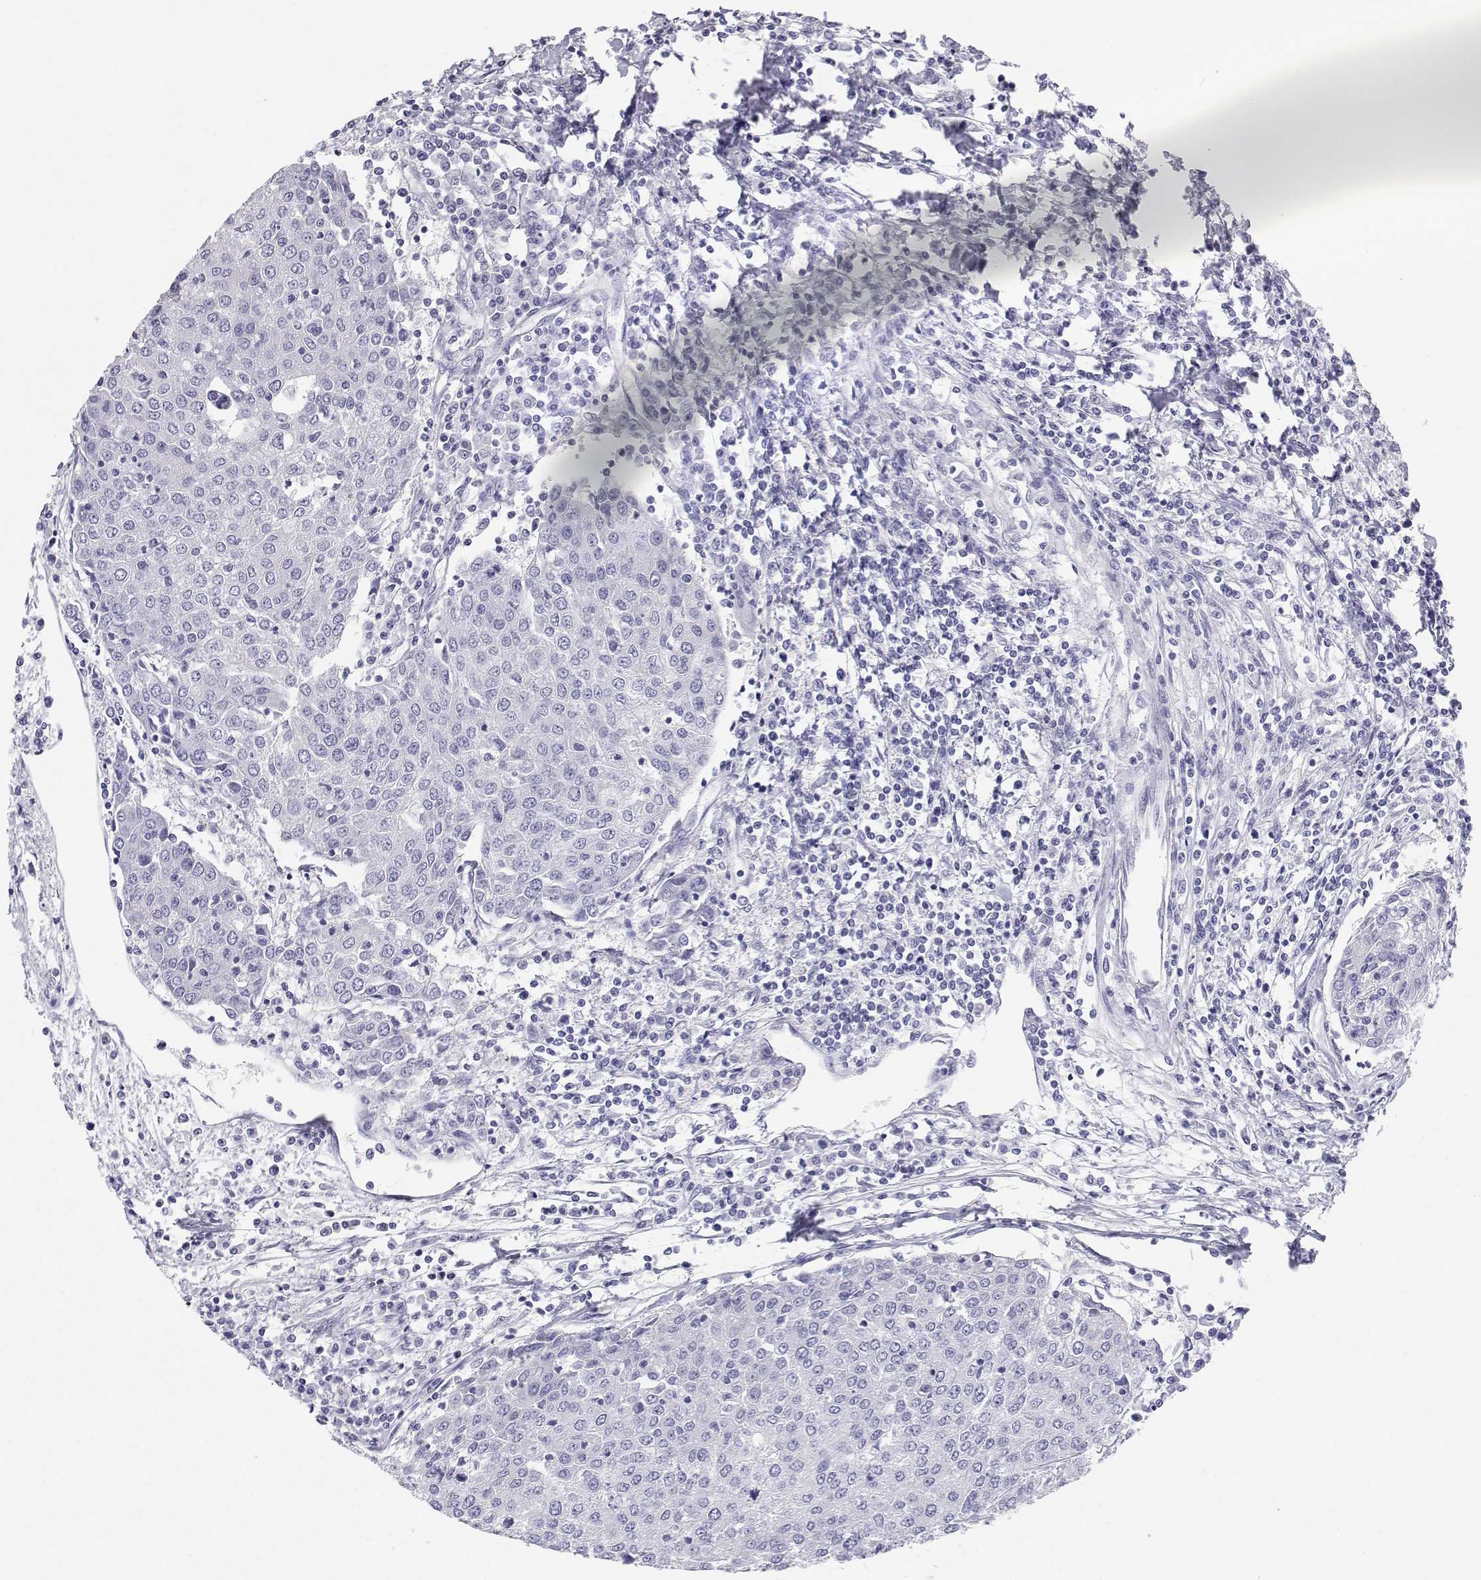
{"staining": {"intensity": "negative", "quantity": "none", "location": "none"}, "tissue": "urothelial cancer", "cell_type": "Tumor cells", "image_type": "cancer", "snomed": [{"axis": "morphology", "description": "Urothelial carcinoma, High grade"}, {"axis": "topography", "description": "Urinary bladder"}], "caption": "Immunohistochemistry micrograph of neoplastic tissue: urothelial carcinoma (high-grade) stained with DAB shows no significant protein positivity in tumor cells.", "gene": "BHMT", "patient": {"sex": "female", "age": 85}}